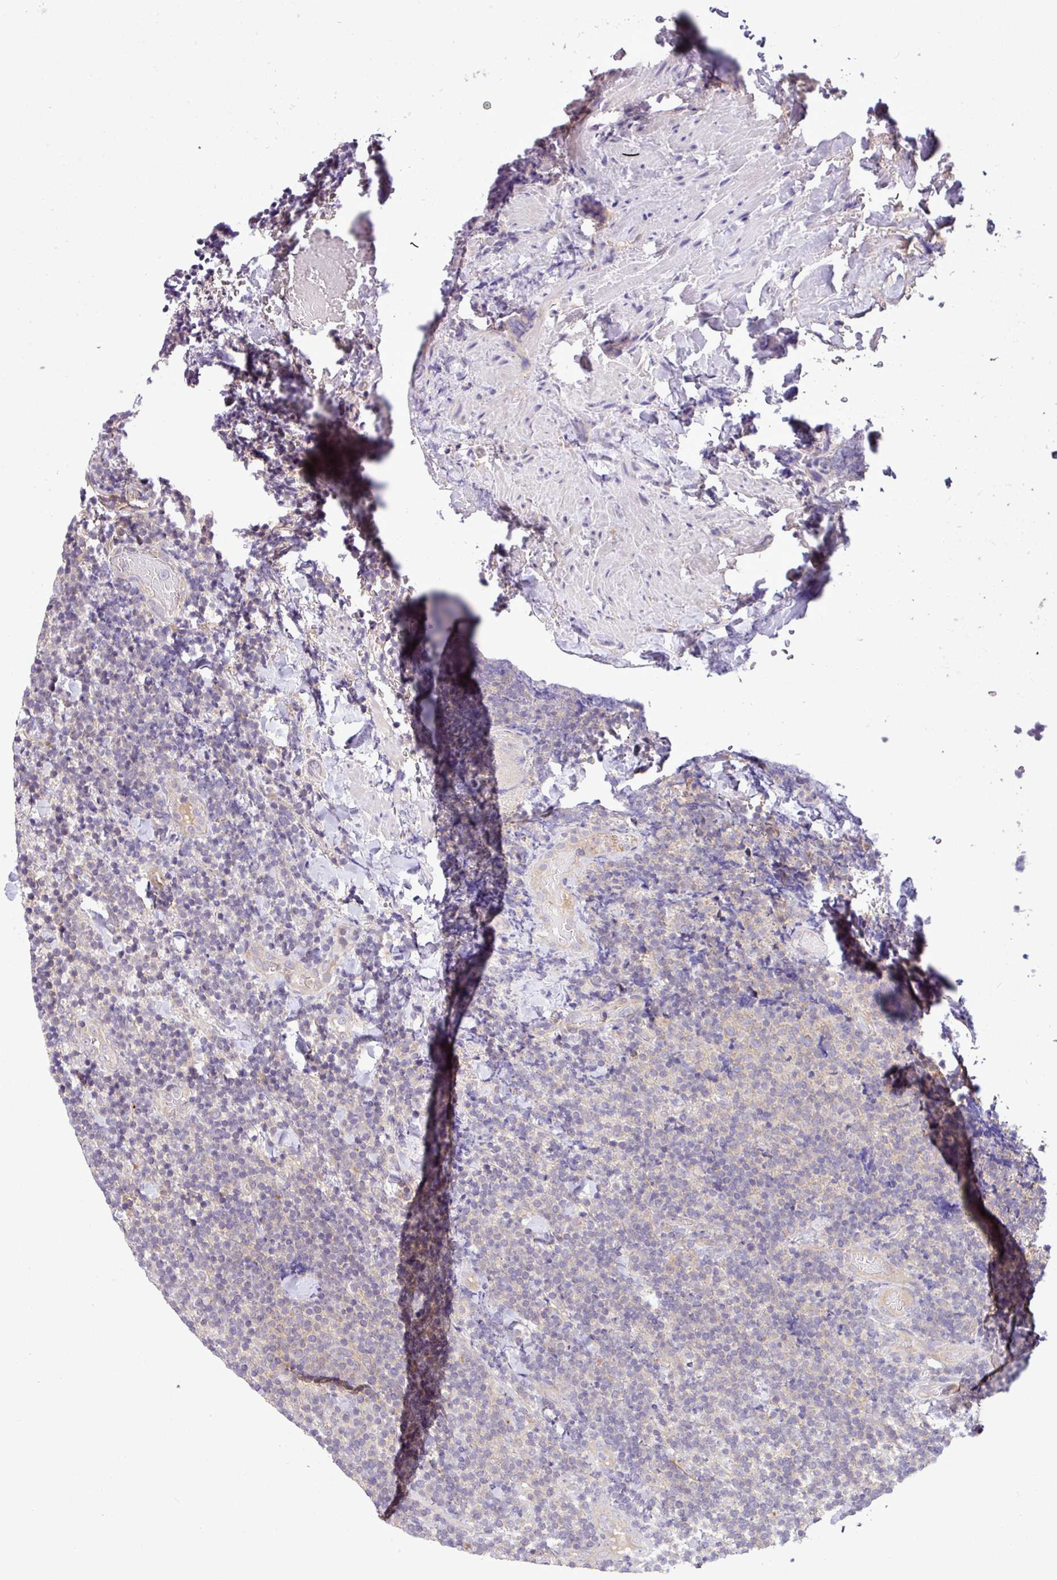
{"staining": {"intensity": "negative", "quantity": "none", "location": "none"}, "tissue": "lymphoma", "cell_type": "Tumor cells", "image_type": "cancer", "snomed": [{"axis": "morphology", "description": "Malignant lymphoma, non-Hodgkin's type, Low grade"}, {"axis": "topography", "description": "Lymph node"}], "caption": "Immunohistochemical staining of human low-grade malignant lymphoma, non-Hodgkin's type exhibits no significant staining in tumor cells.", "gene": "XIAP", "patient": {"sex": "male", "age": 66}}